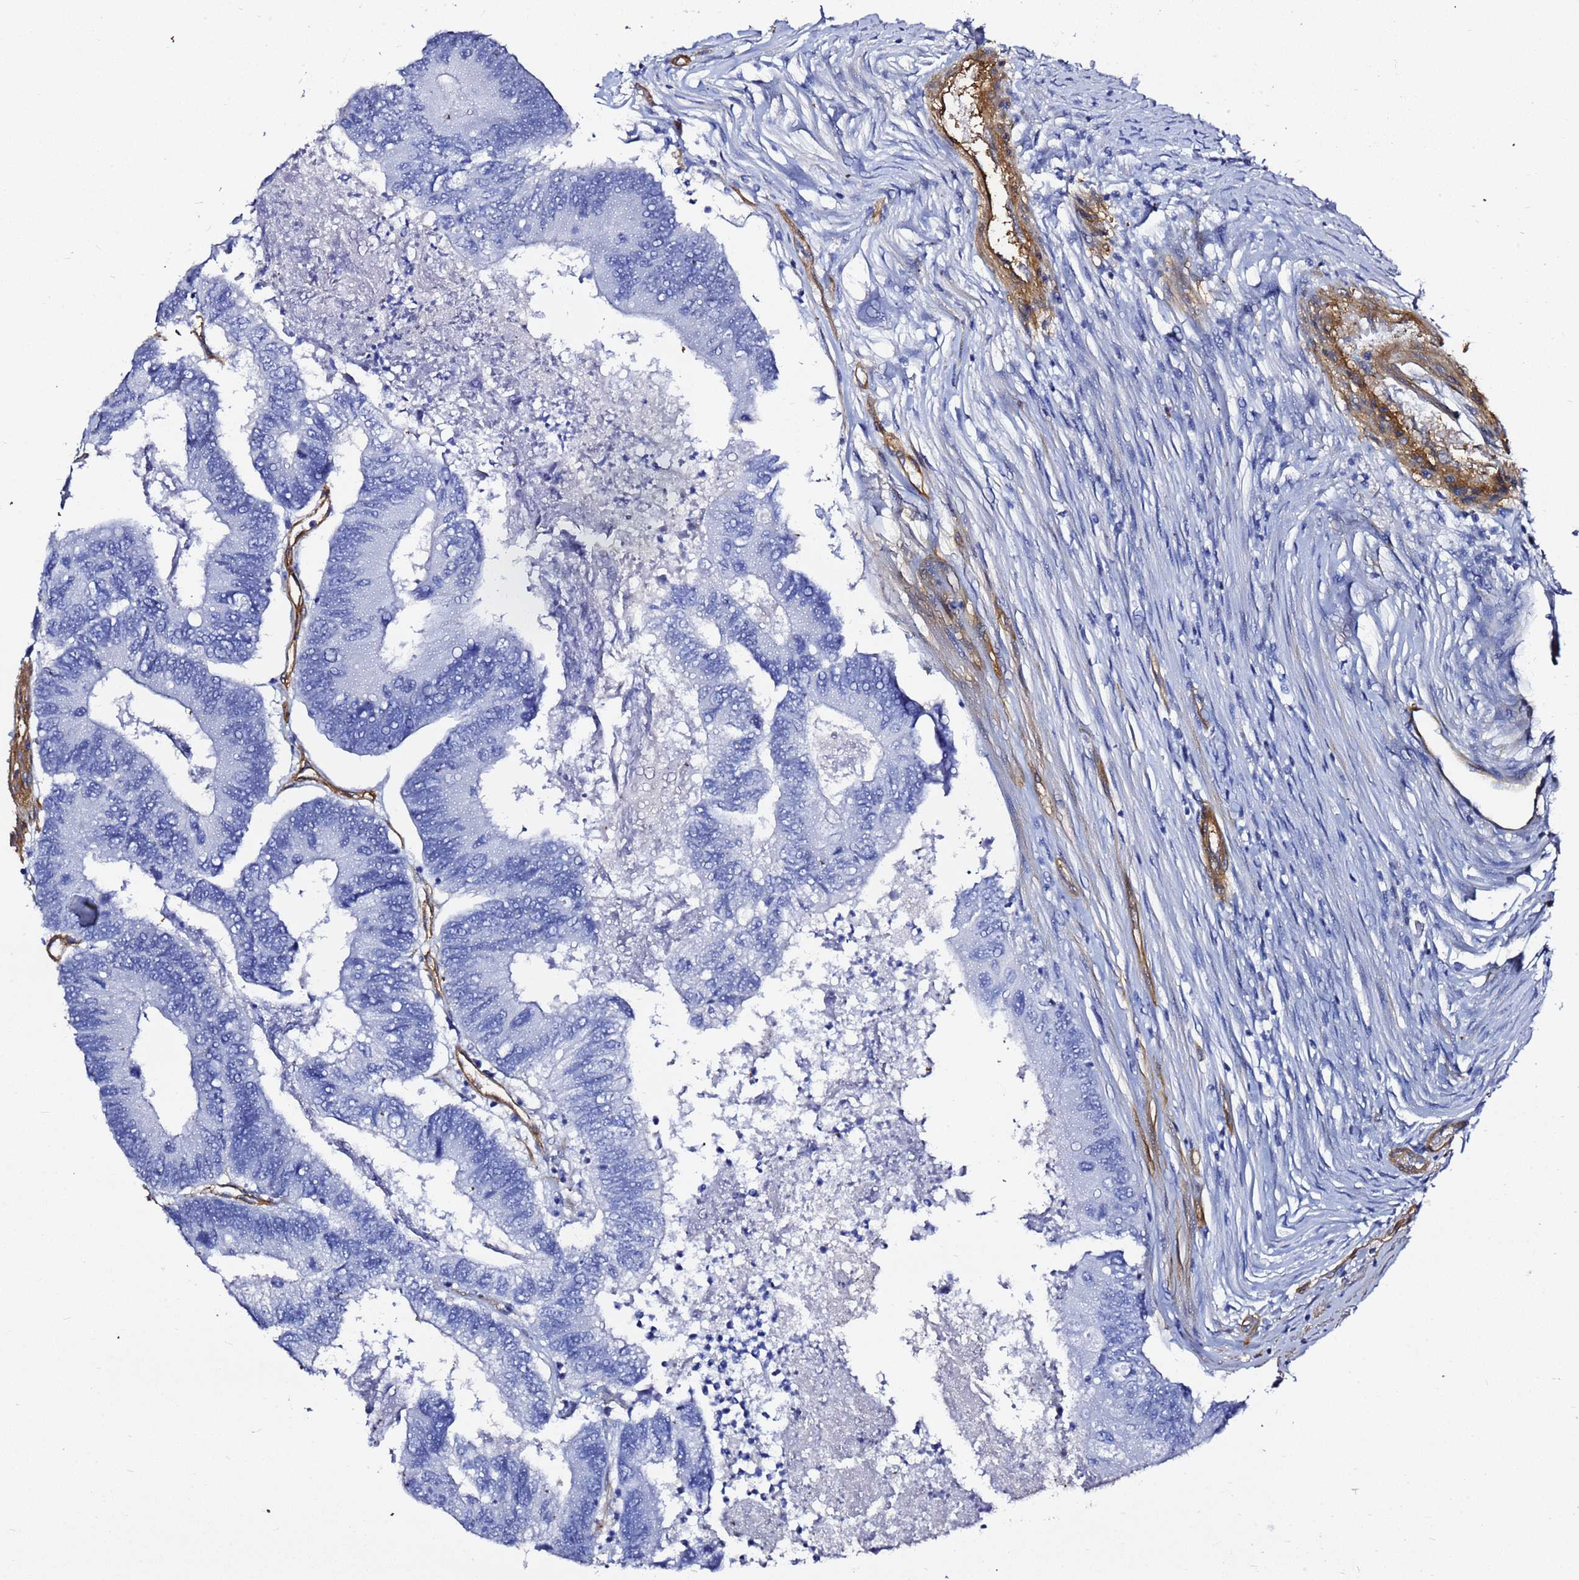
{"staining": {"intensity": "negative", "quantity": "none", "location": "none"}, "tissue": "colorectal cancer", "cell_type": "Tumor cells", "image_type": "cancer", "snomed": [{"axis": "morphology", "description": "Adenocarcinoma, NOS"}, {"axis": "topography", "description": "Colon"}], "caption": "The micrograph reveals no staining of tumor cells in adenocarcinoma (colorectal). (DAB (3,3'-diaminobenzidine) immunohistochemistry (IHC) visualized using brightfield microscopy, high magnification).", "gene": "DEFB104A", "patient": {"sex": "female", "age": 67}}